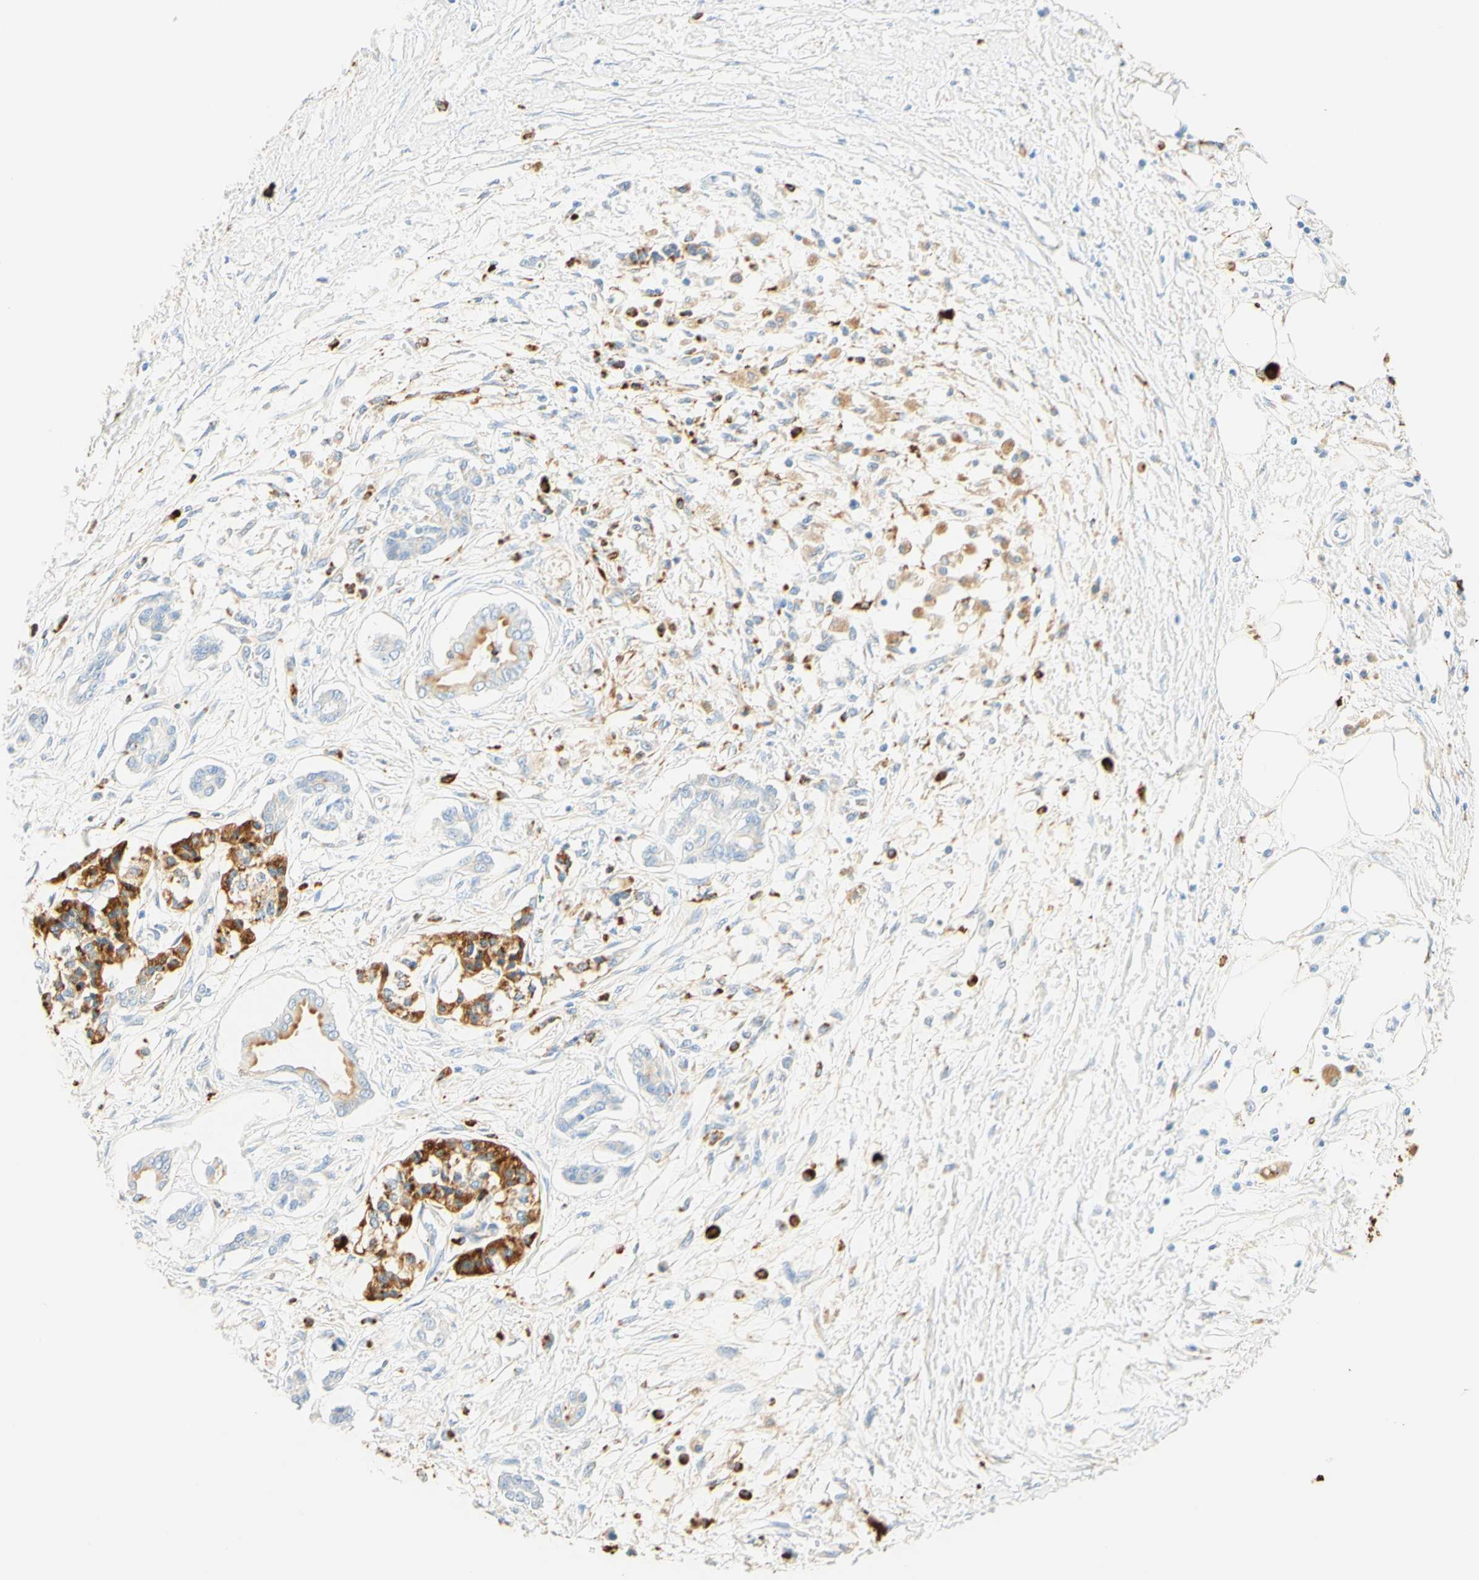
{"staining": {"intensity": "moderate", "quantity": "25%-75%", "location": "cytoplasmic/membranous"}, "tissue": "pancreatic cancer", "cell_type": "Tumor cells", "image_type": "cancer", "snomed": [{"axis": "morphology", "description": "Adenocarcinoma, NOS"}, {"axis": "topography", "description": "Pancreas"}], "caption": "Approximately 25%-75% of tumor cells in human pancreatic adenocarcinoma show moderate cytoplasmic/membranous protein positivity as visualized by brown immunohistochemical staining.", "gene": "CD63", "patient": {"sex": "male", "age": 56}}